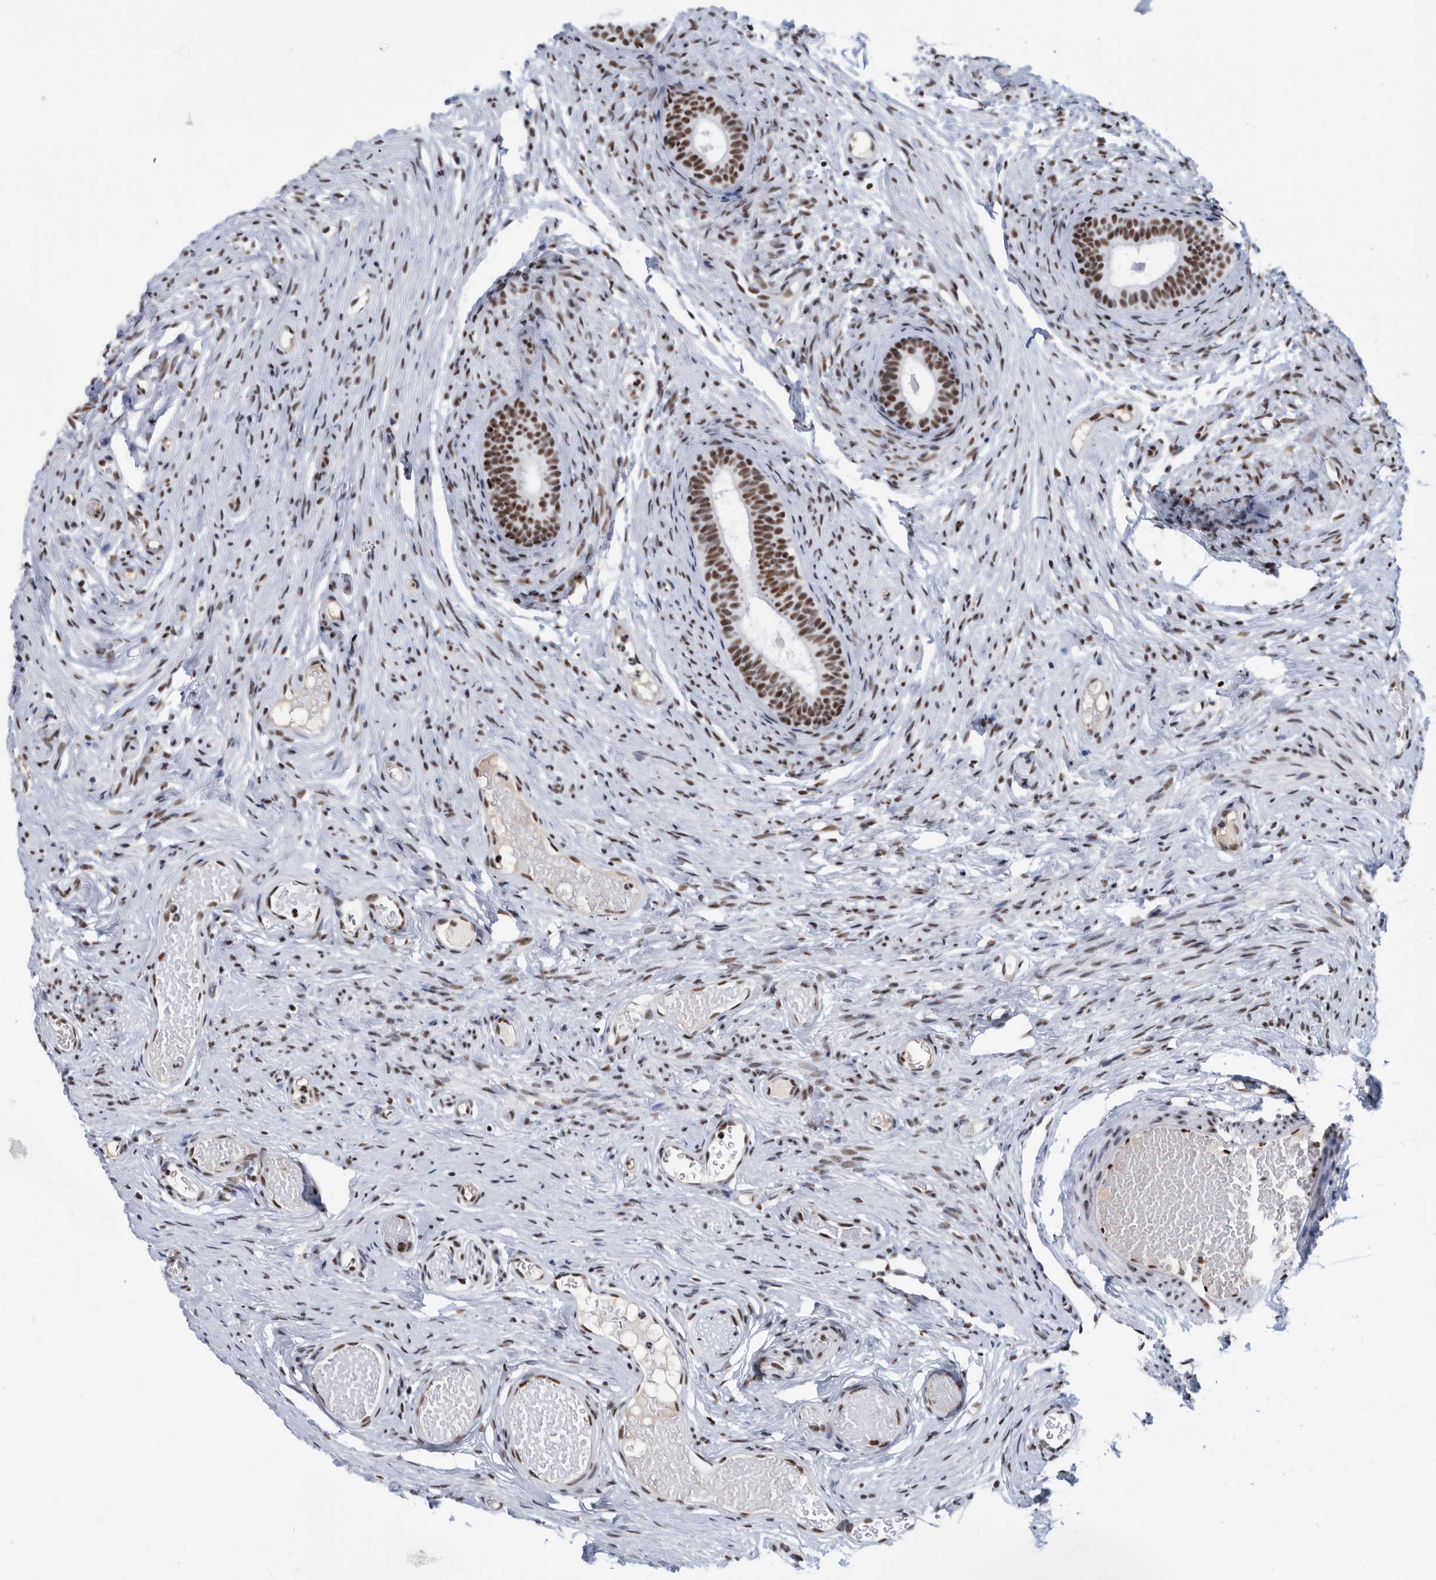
{"staining": {"intensity": "strong", "quantity": ">75%", "location": "nuclear"}, "tissue": "epididymis", "cell_type": "Glandular cells", "image_type": "normal", "snomed": [{"axis": "morphology", "description": "Normal tissue, NOS"}, {"axis": "topography", "description": "Epididymis"}], "caption": "Brown immunohistochemical staining in unremarkable human epididymis displays strong nuclear expression in approximately >75% of glandular cells. Nuclei are stained in blue.", "gene": "SF3A1", "patient": {"sex": "male", "age": 9}}